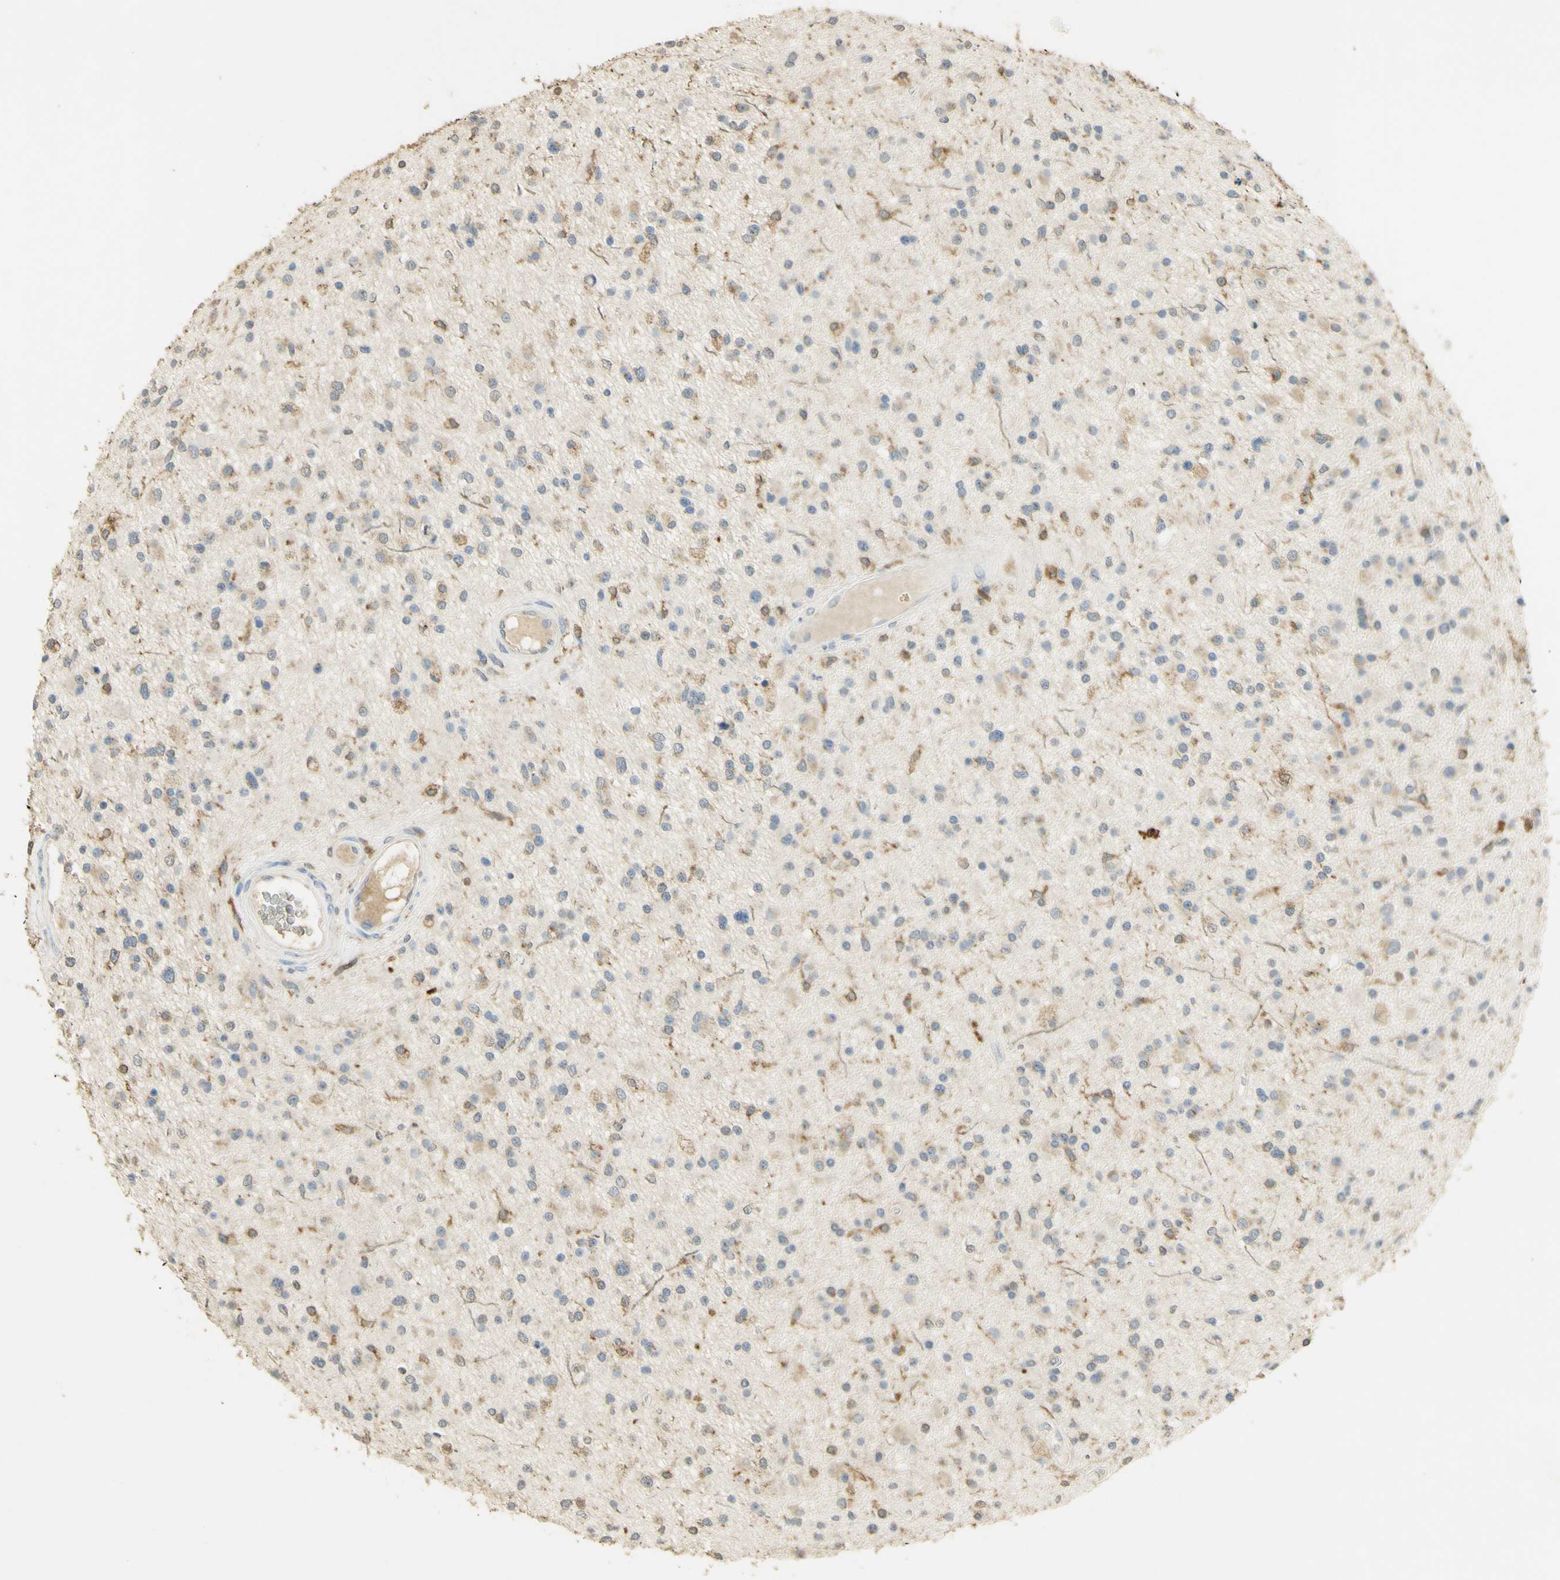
{"staining": {"intensity": "weak", "quantity": "25%-75%", "location": "cytoplasmic/membranous"}, "tissue": "glioma", "cell_type": "Tumor cells", "image_type": "cancer", "snomed": [{"axis": "morphology", "description": "Glioma, malignant, High grade"}, {"axis": "topography", "description": "Brain"}], "caption": "An immunohistochemistry micrograph of neoplastic tissue is shown. Protein staining in brown shows weak cytoplasmic/membranous positivity in high-grade glioma (malignant) within tumor cells.", "gene": "PAK1", "patient": {"sex": "male", "age": 33}}